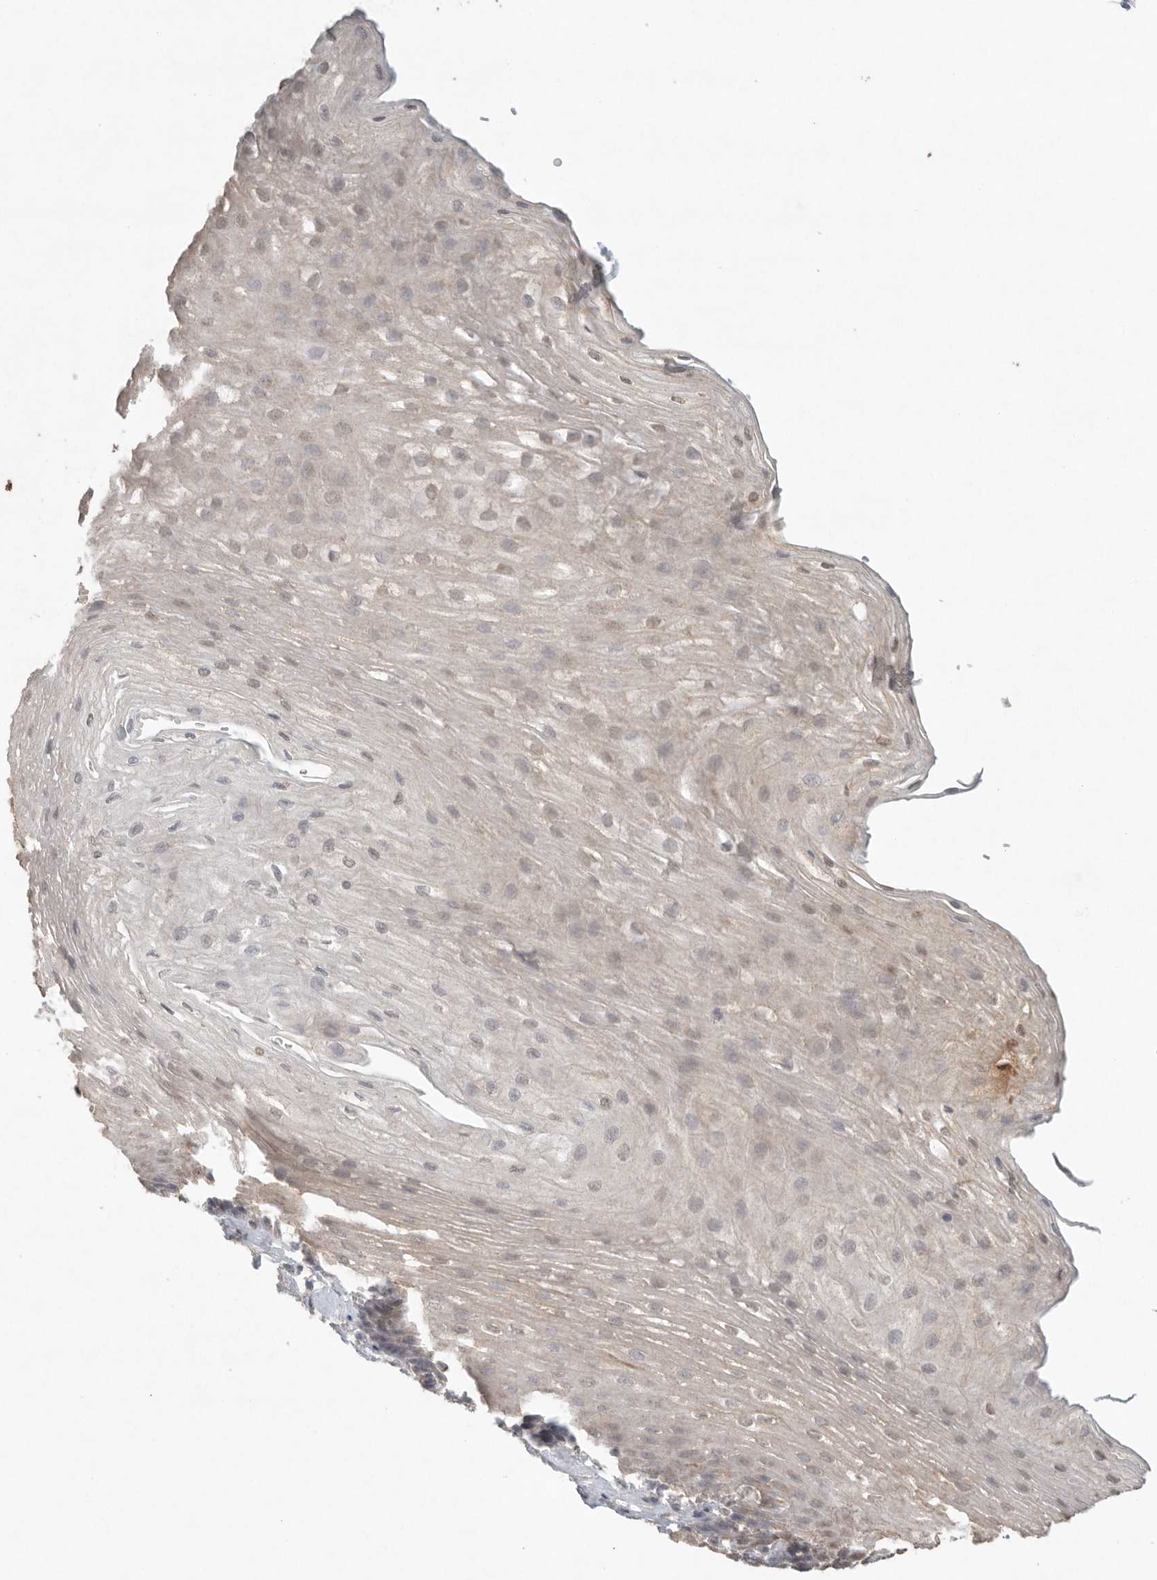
{"staining": {"intensity": "weak", "quantity": "<25%", "location": "cytoplasmic/membranous,nuclear"}, "tissue": "esophagus", "cell_type": "Squamous epithelial cells", "image_type": "normal", "snomed": [{"axis": "morphology", "description": "Normal tissue, NOS"}, {"axis": "topography", "description": "Esophagus"}], "caption": "The image reveals no significant expression in squamous epithelial cells of esophagus. The staining is performed using DAB brown chromogen with nuclei counter-stained in using hematoxylin.", "gene": "KLK5", "patient": {"sex": "female", "age": 66}}